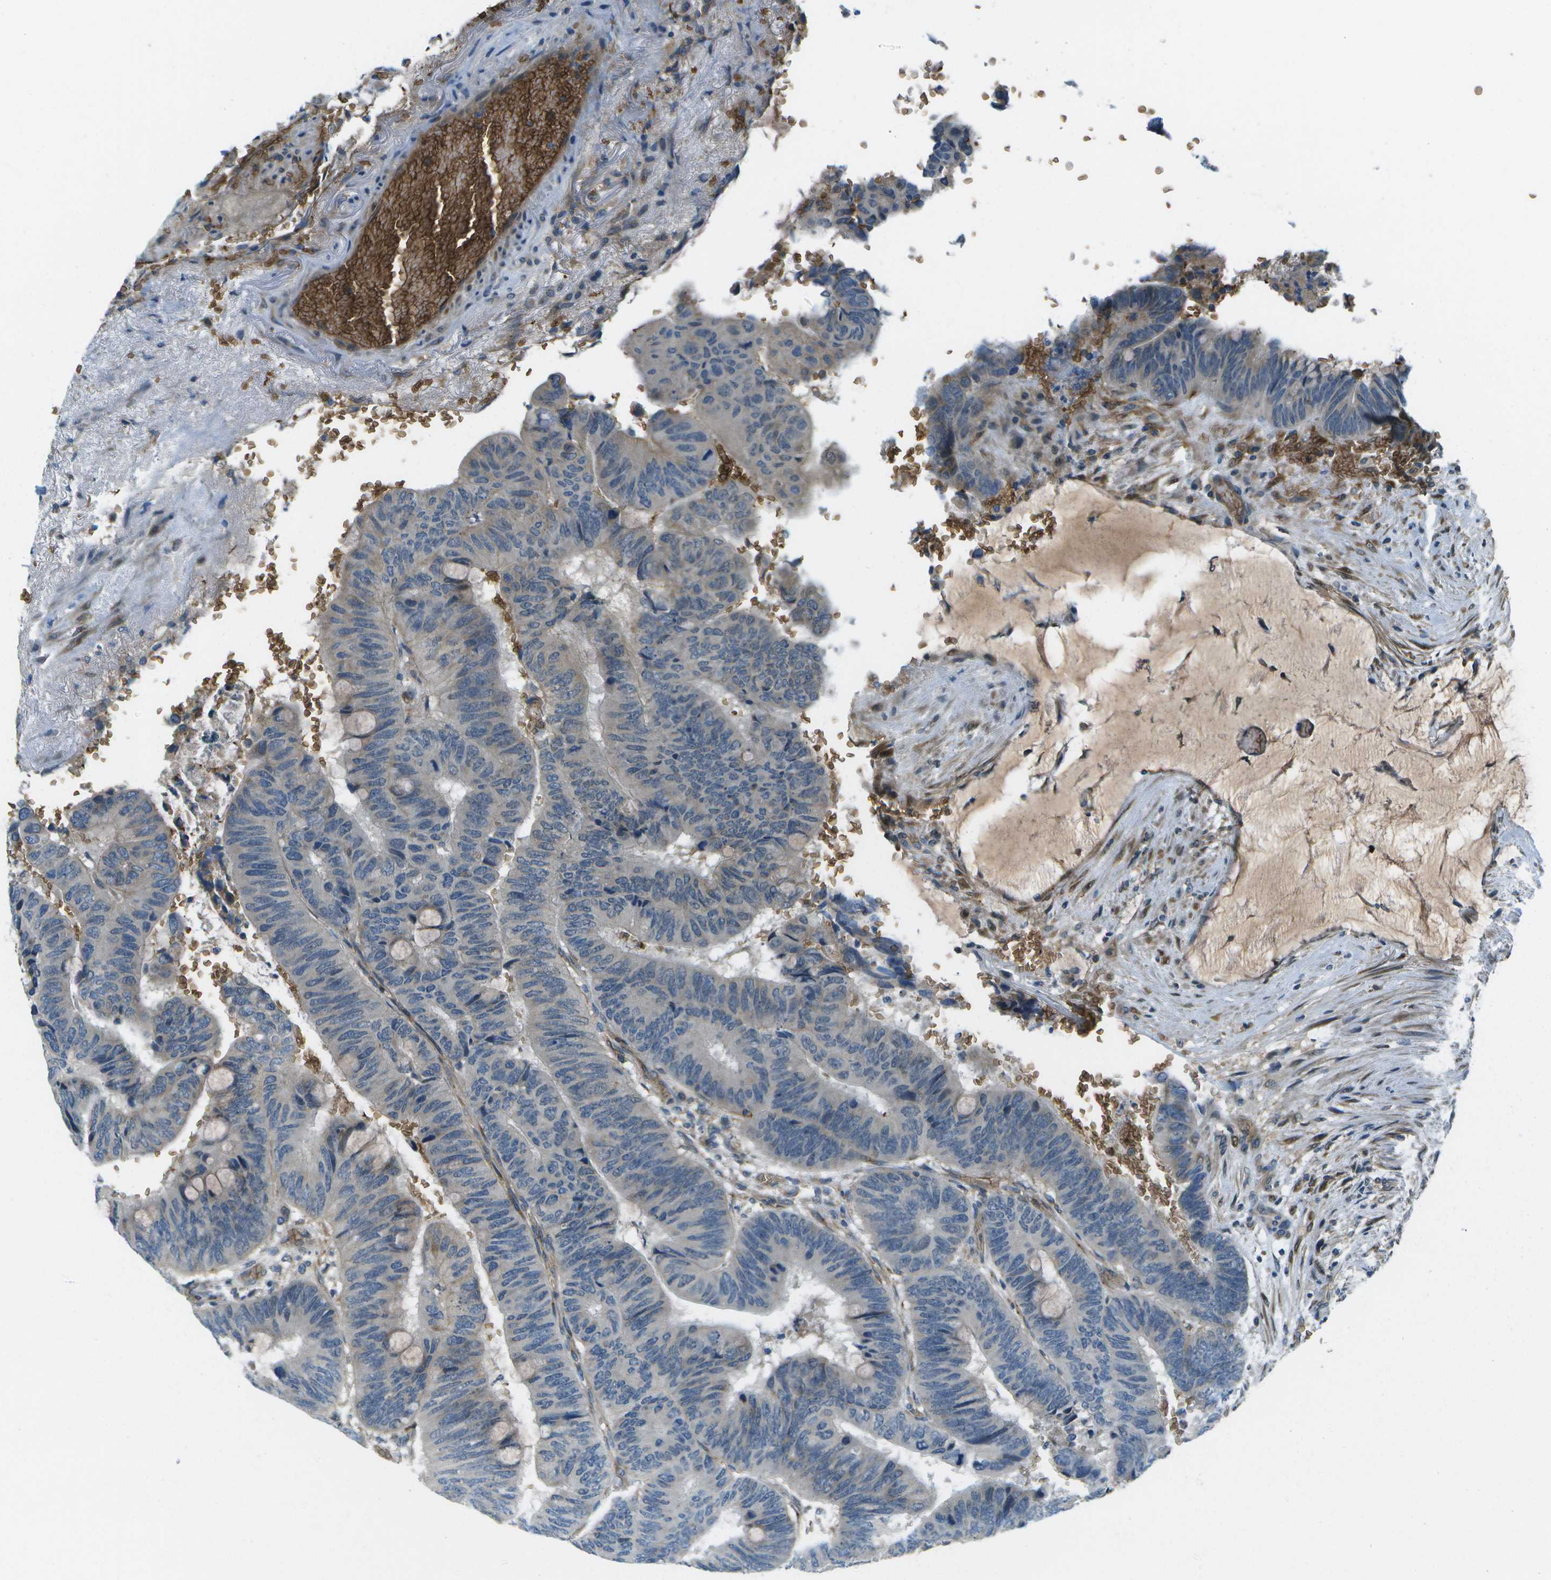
{"staining": {"intensity": "negative", "quantity": "none", "location": "none"}, "tissue": "colorectal cancer", "cell_type": "Tumor cells", "image_type": "cancer", "snomed": [{"axis": "morphology", "description": "Normal tissue, NOS"}, {"axis": "morphology", "description": "Adenocarcinoma, NOS"}, {"axis": "topography", "description": "Rectum"}], "caption": "Colorectal cancer was stained to show a protein in brown. There is no significant staining in tumor cells.", "gene": "CTIF", "patient": {"sex": "male", "age": 92}}